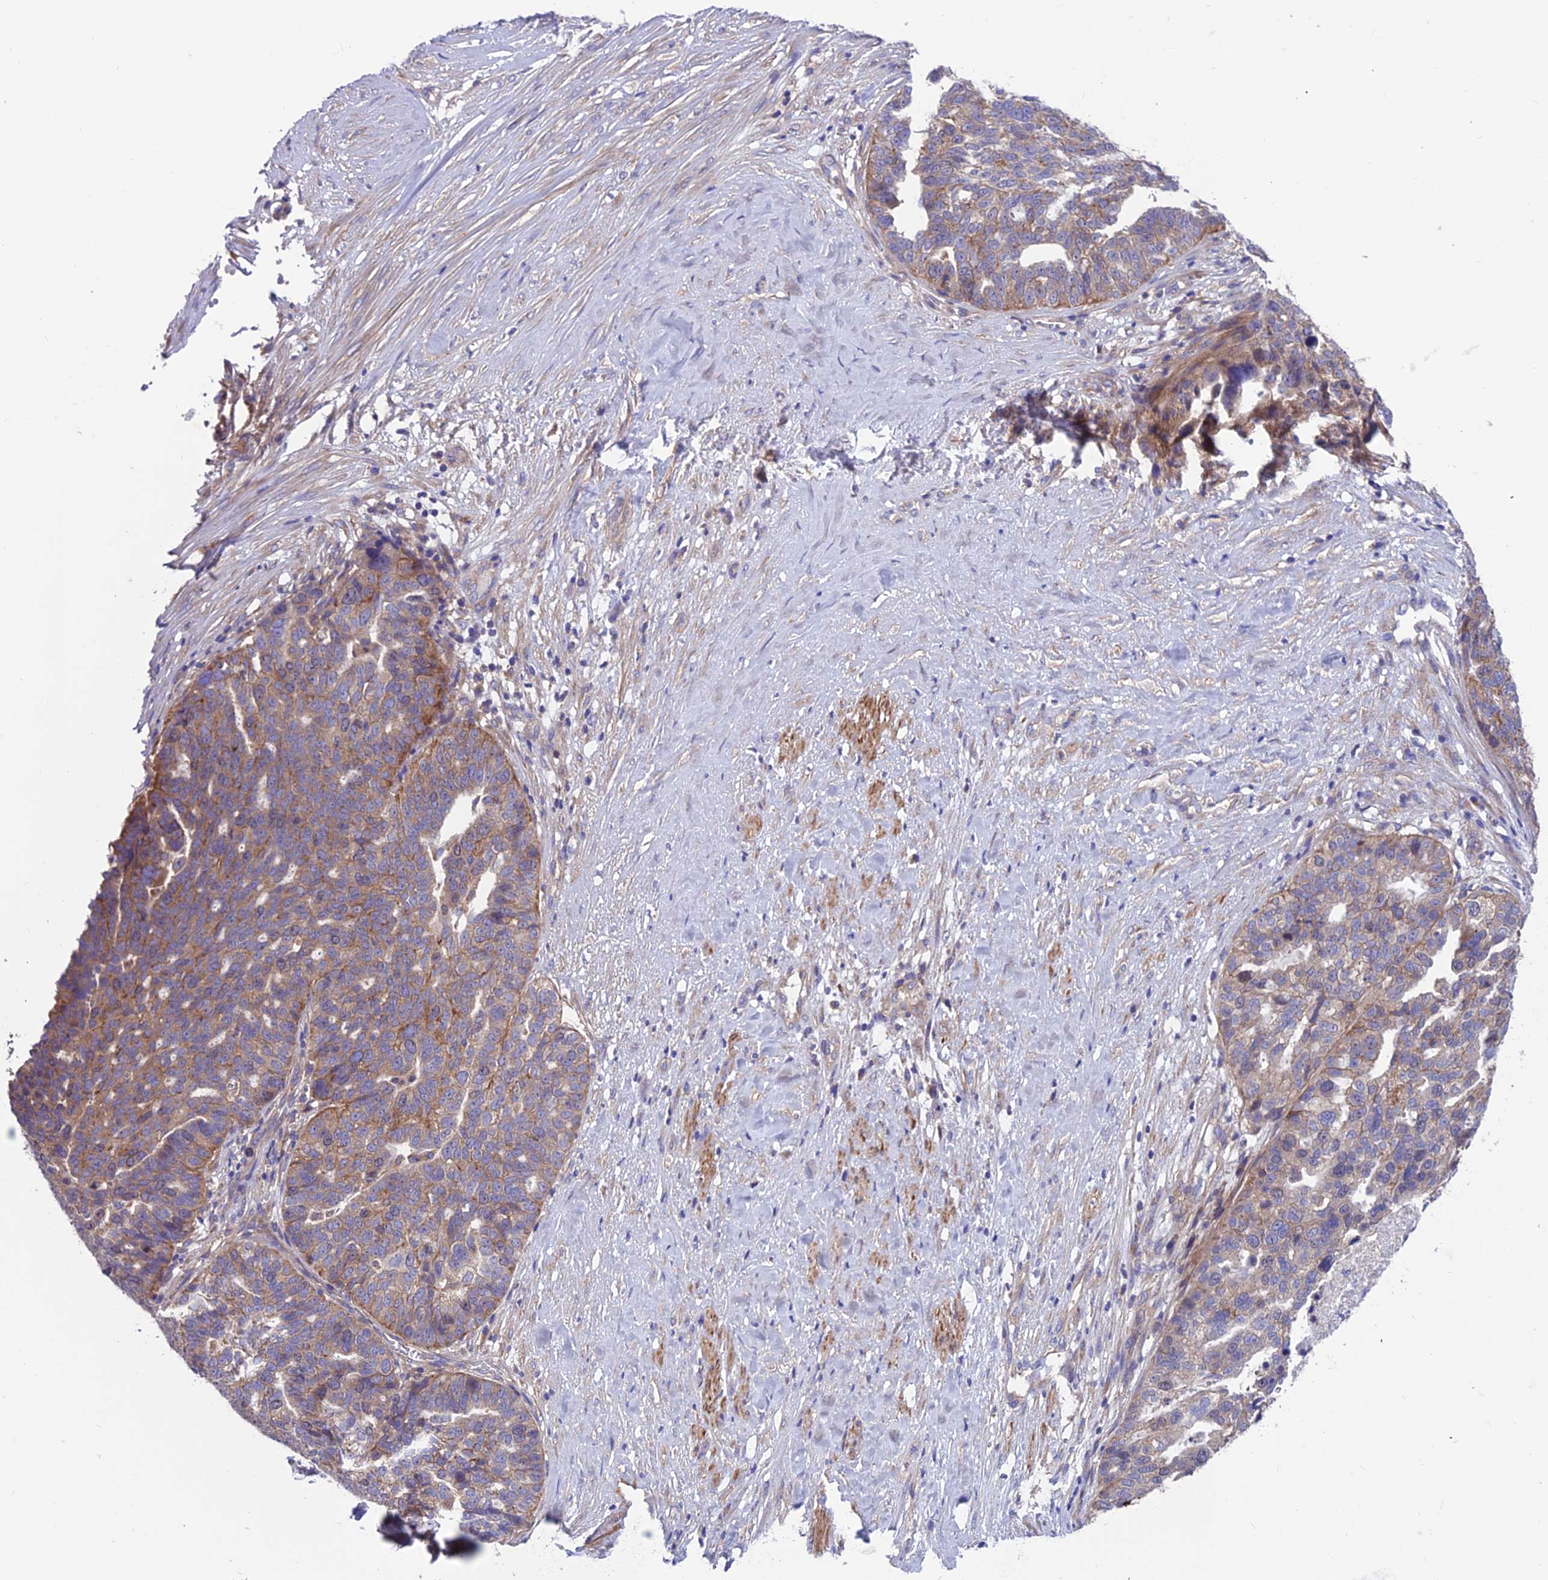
{"staining": {"intensity": "moderate", "quantity": ">75%", "location": "cytoplasmic/membranous"}, "tissue": "ovarian cancer", "cell_type": "Tumor cells", "image_type": "cancer", "snomed": [{"axis": "morphology", "description": "Cystadenocarcinoma, serous, NOS"}, {"axis": "topography", "description": "Ovary"}], "caption": "This image demonstrates ovarian cancer (serous cystadenocarcinoma) stained with immunohistochemistry (IHC) to label a protein in brown. The cytoplasmic/membranous of tumor cells show moderate positivity for the protein. Nuclei are counter-stained blue.", "gene": "VPS16", "patient": {"sex": "female", "age": 59}}